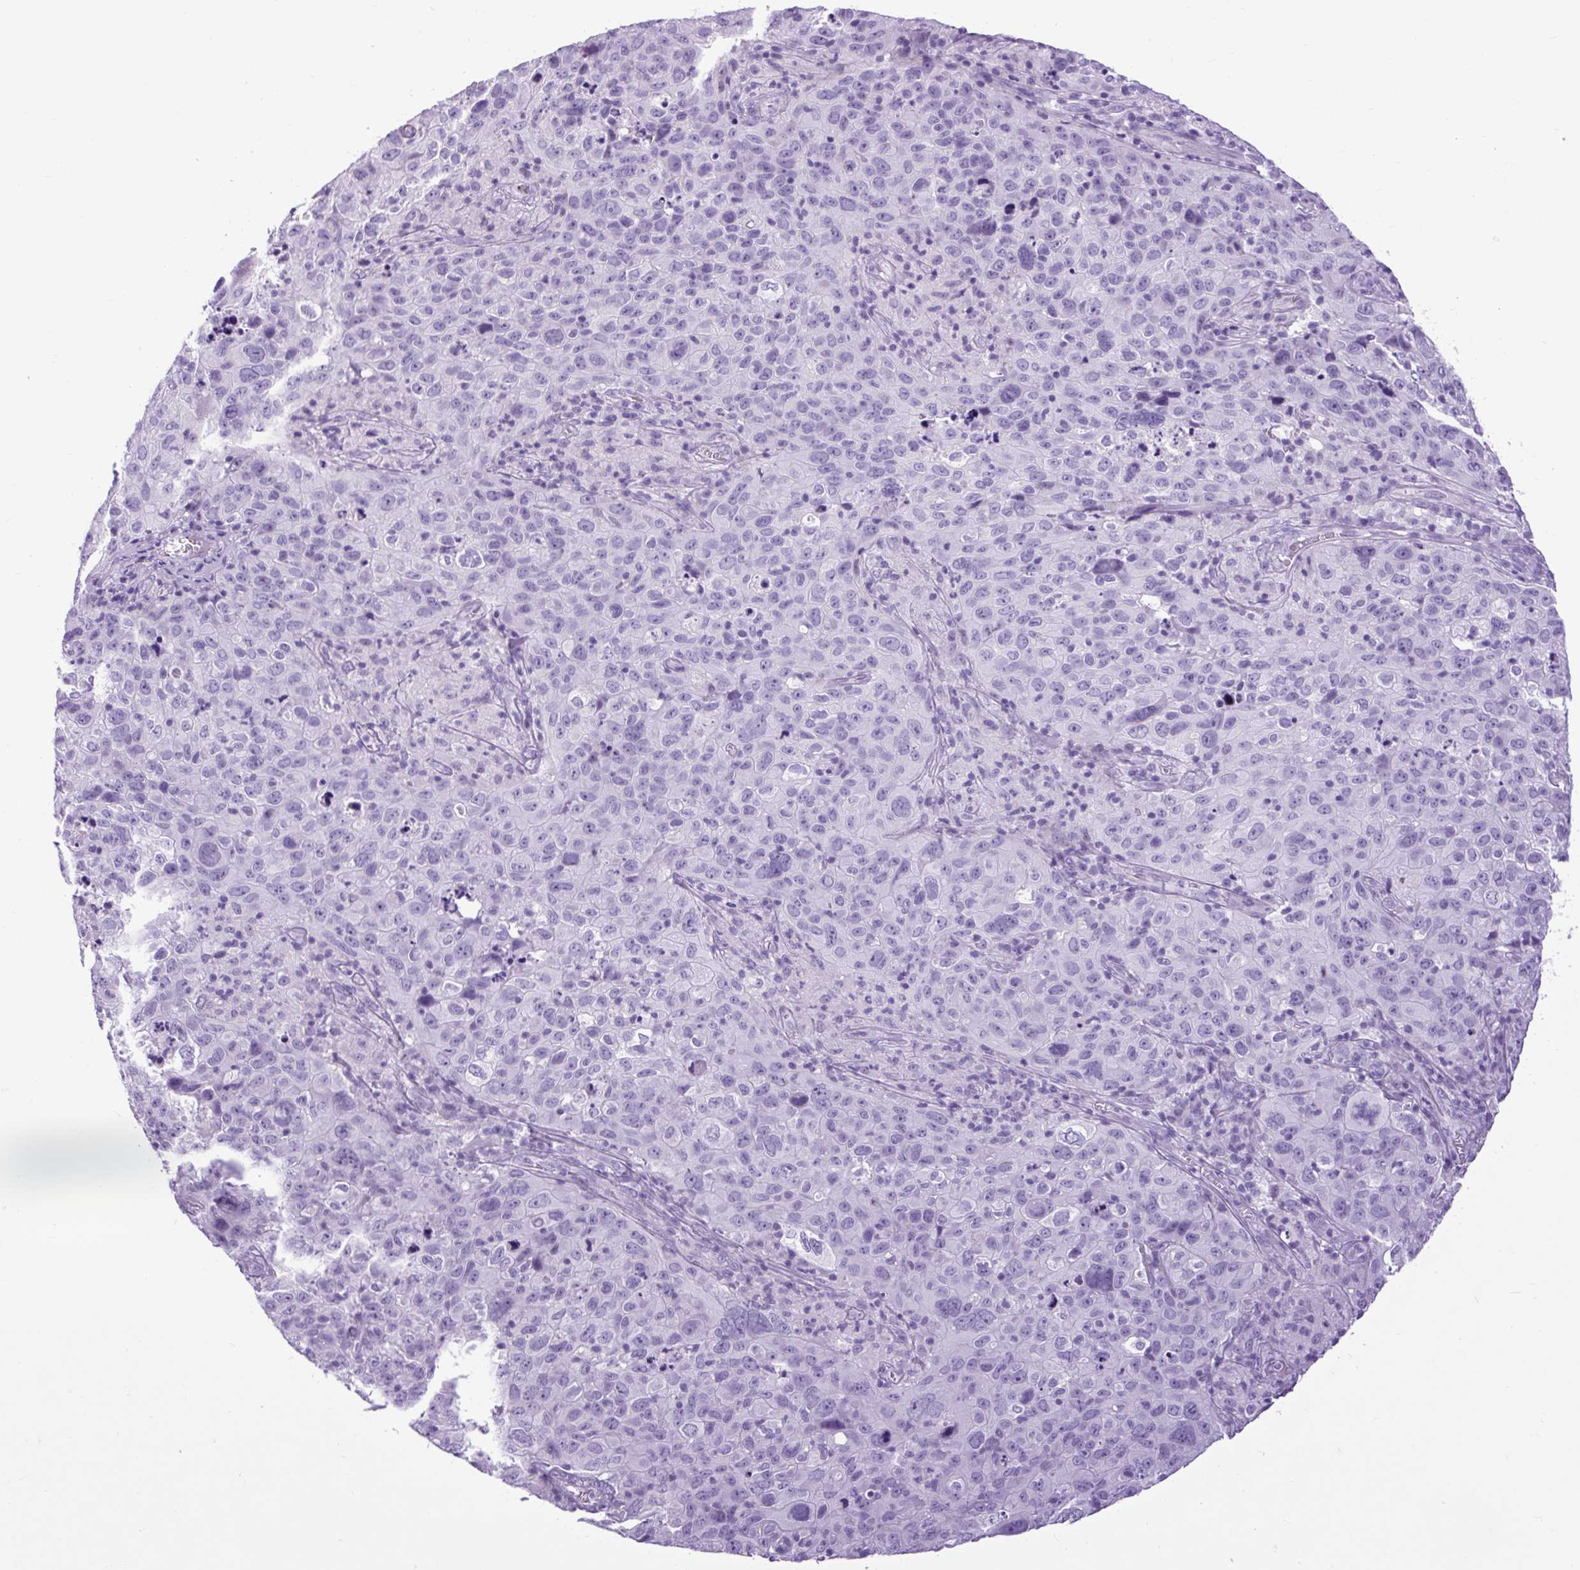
{"staining": {"intensity": "negative", "quantity": "none", "location": "none"}, "tissue": "cervical cancer", "cell_type": "Tumor cells", "image_type": "cancer", "snomed": [{"axis": "morphology", "description": "Squamous cell carcinoma, NOS"}, {"axis": "topography", "description": "Cervix"}], "caption": "This is a photomicrograph of IHC staining of cervical squamous cell carcinoma, which shows no positivity in tumor cells.", "gene": "DPP6", "patient": {"sex": "female", "age": 44}}